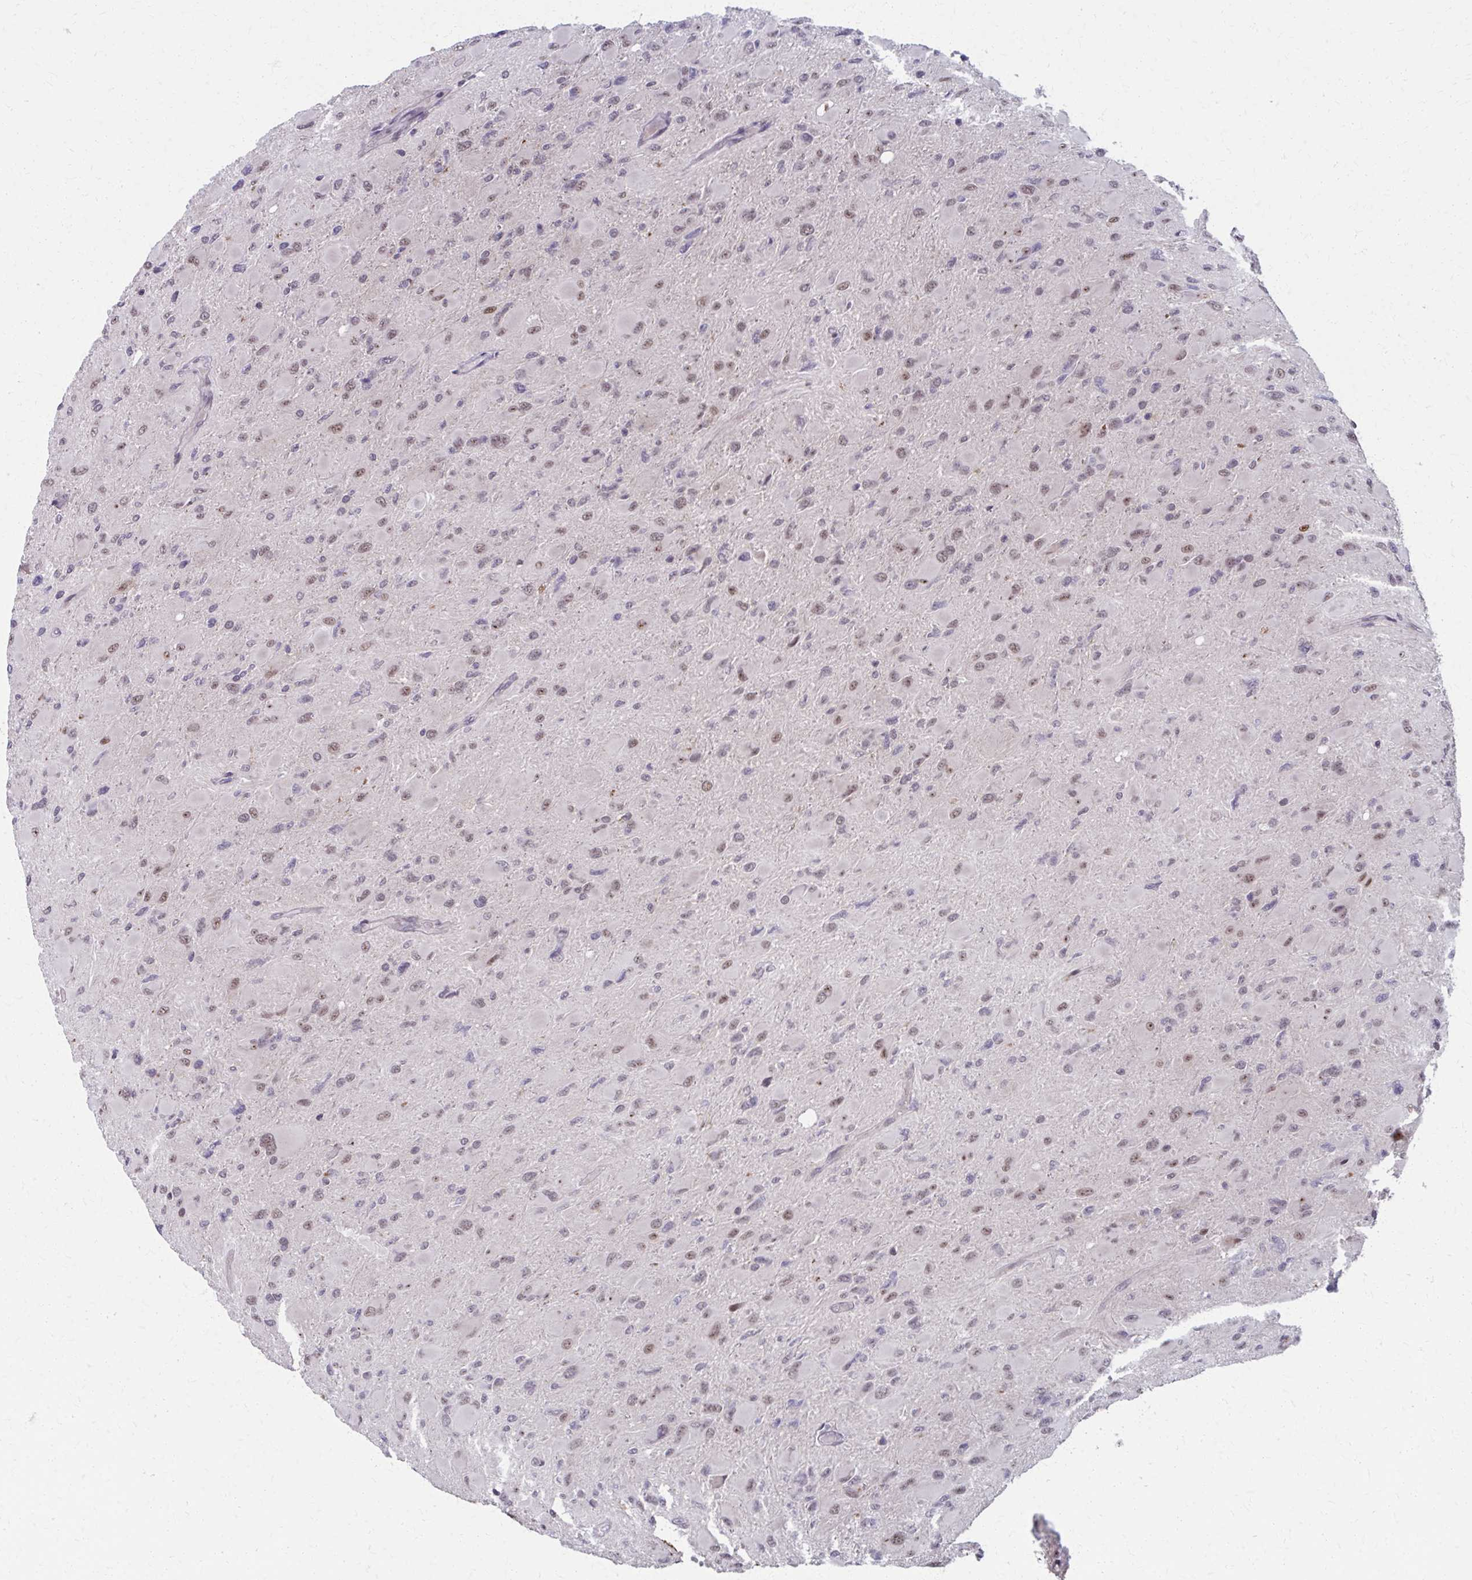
{"staining": {"intensity": "weak", "quantity": ">75%", "location": "nuclear"}, "tissue": "glioma", "cell_type": "Tumor cells", "image_type": "cancer", "snomed": [{"axis": "morphology", "description": "Glioma, malignant, High grade"}, {"axis": "topography", "description": "Cerebral cortex"}], "caption": "Protein expression analysis of human glioma reveals weak nuclear staining in approximately >75% of tumor cells. (brown staining indicates protein expression, while blue staining denotes nuclei).", "gene": "SETBP1", "patient": {"sex": "female", "age": 36}}